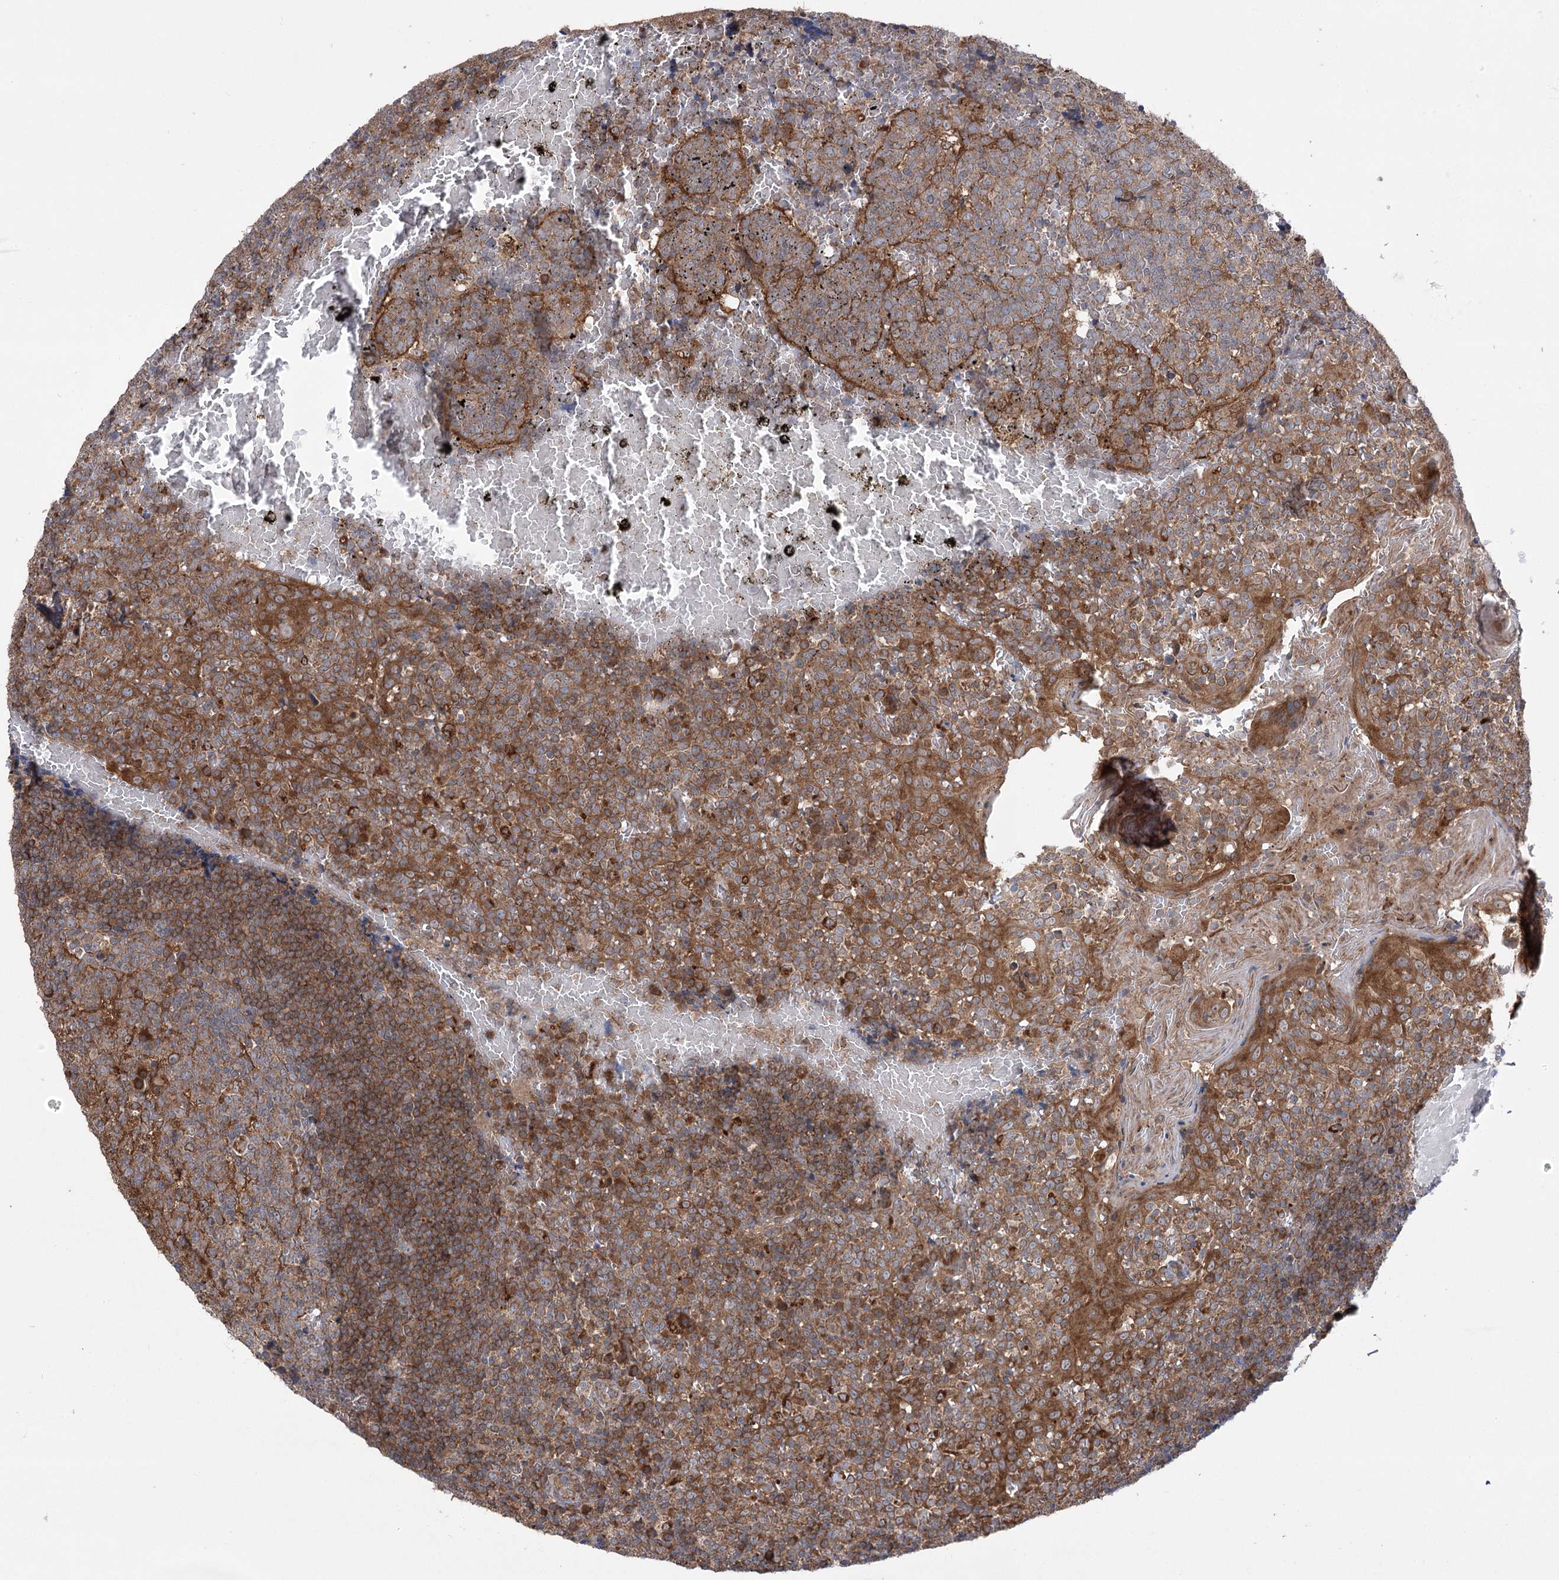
{"staining": {"intensity": "moderate", "quantity": ">75%", "location": "cytoplasmic/membranous"}, "tissue": "tonsil", "cell_type": "Germinal center cells", "image_type": "normal", "snomed": [{"axis": "morphology", "description": "Normal tissue, NOS"}, {"axis": "topography", "description": "Tonsil"}], "caption": "Protein expression by immunohistochemistry shows moderate cytoplasmic/membranous staining in approximately >75% of germinal center cells in normal tonsil. The staining is performed using DAB brown chromogen to label protein expression. The nuclei are counter-stained blue using hematoxylin.", "gene": "VPS37B", "patient": {"sex": "female", "age": 19}}